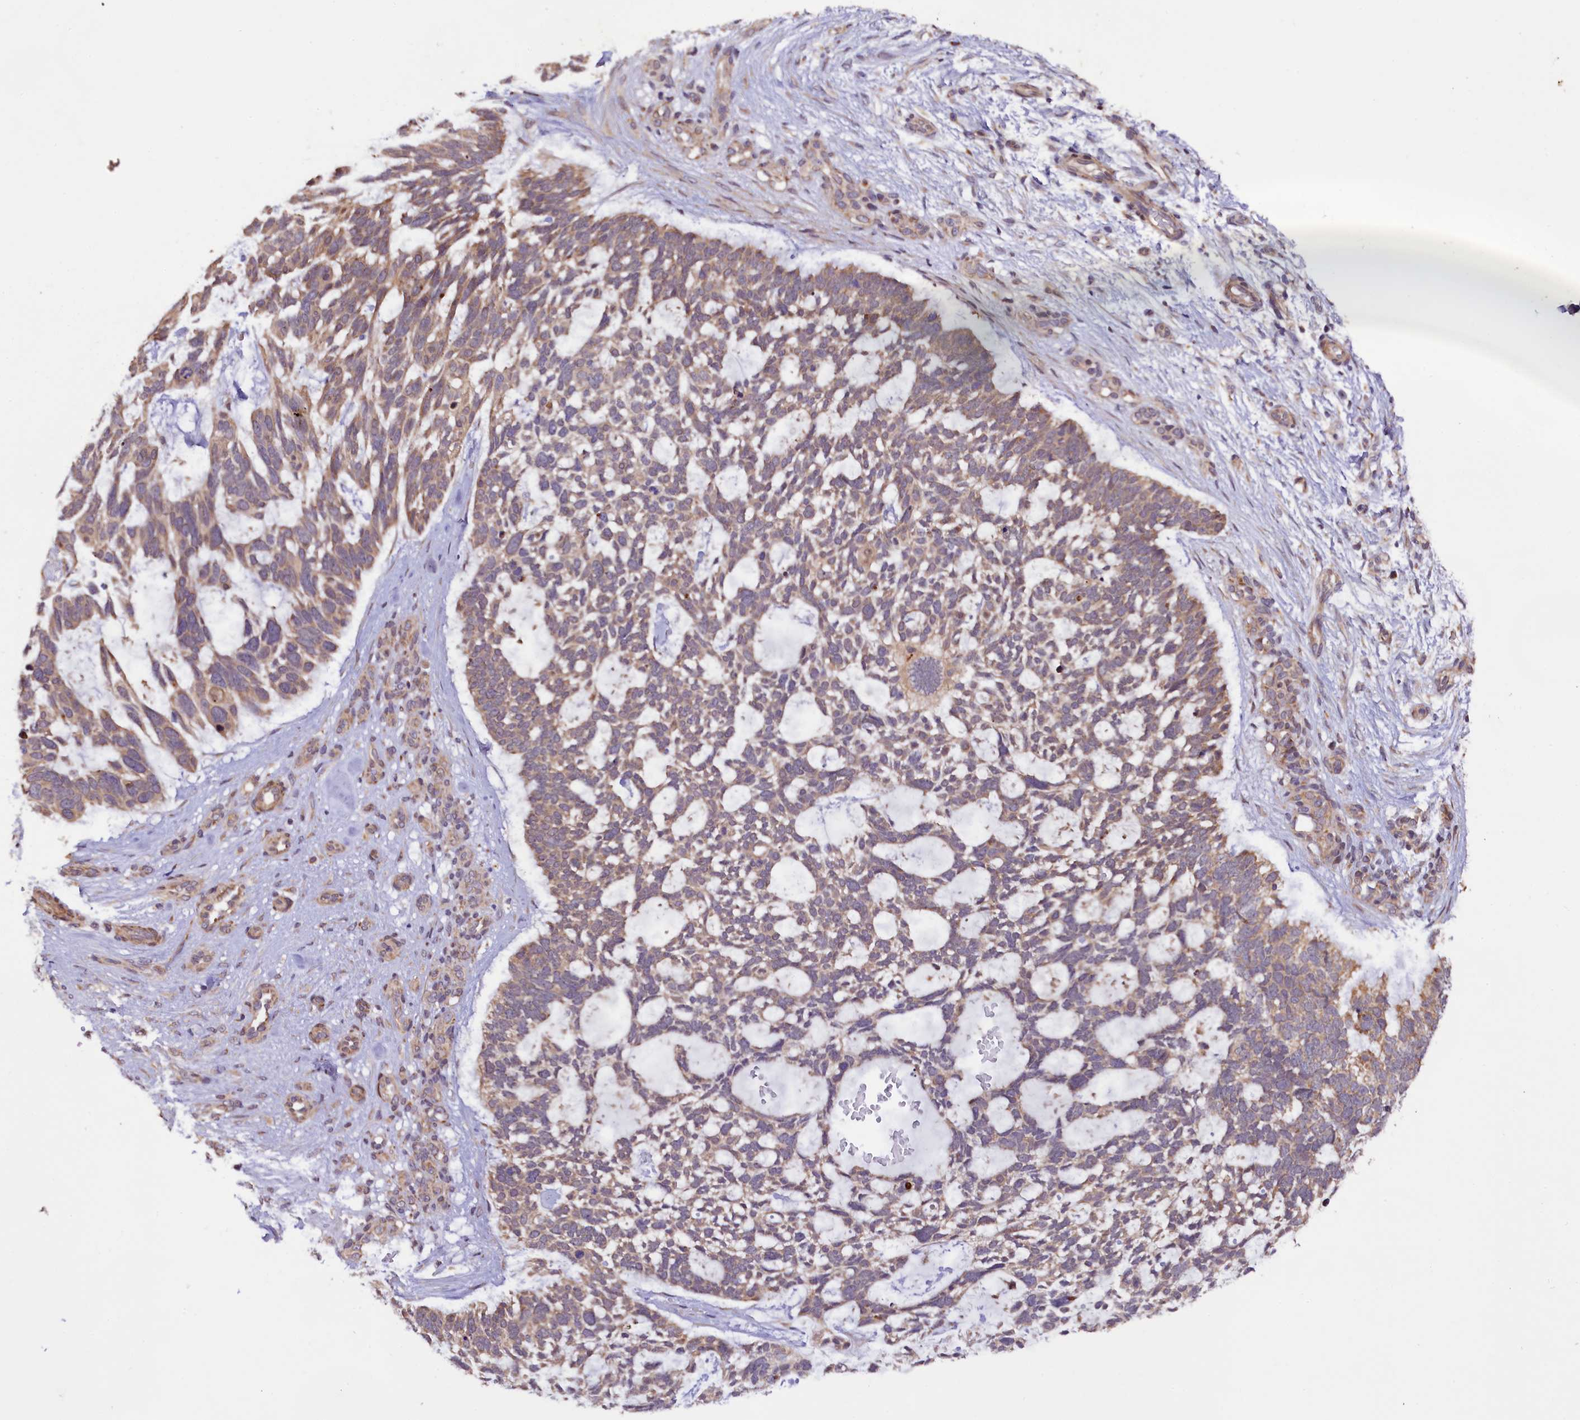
{"staining": {"intensity": "weak", "quantity": "25%-75%", "location": "cytoplasmic/membranous"}, "tissue": "skin cancer", "cell_type": "Tumor cells", "image_type": "cancer", "snomed": [{"axis": "morphology", "description": "Basal cell carcinoma"}, {"axis": "topography", "description": "Skin"}], "caption": "Brown immunohistochemical staining in skin cancer displays weak cytoplasmic/membranous positivity in about 25%-75% of tumor cells.", "gene": "DOHH", "patient": {"sex": "male", "age": 88}}